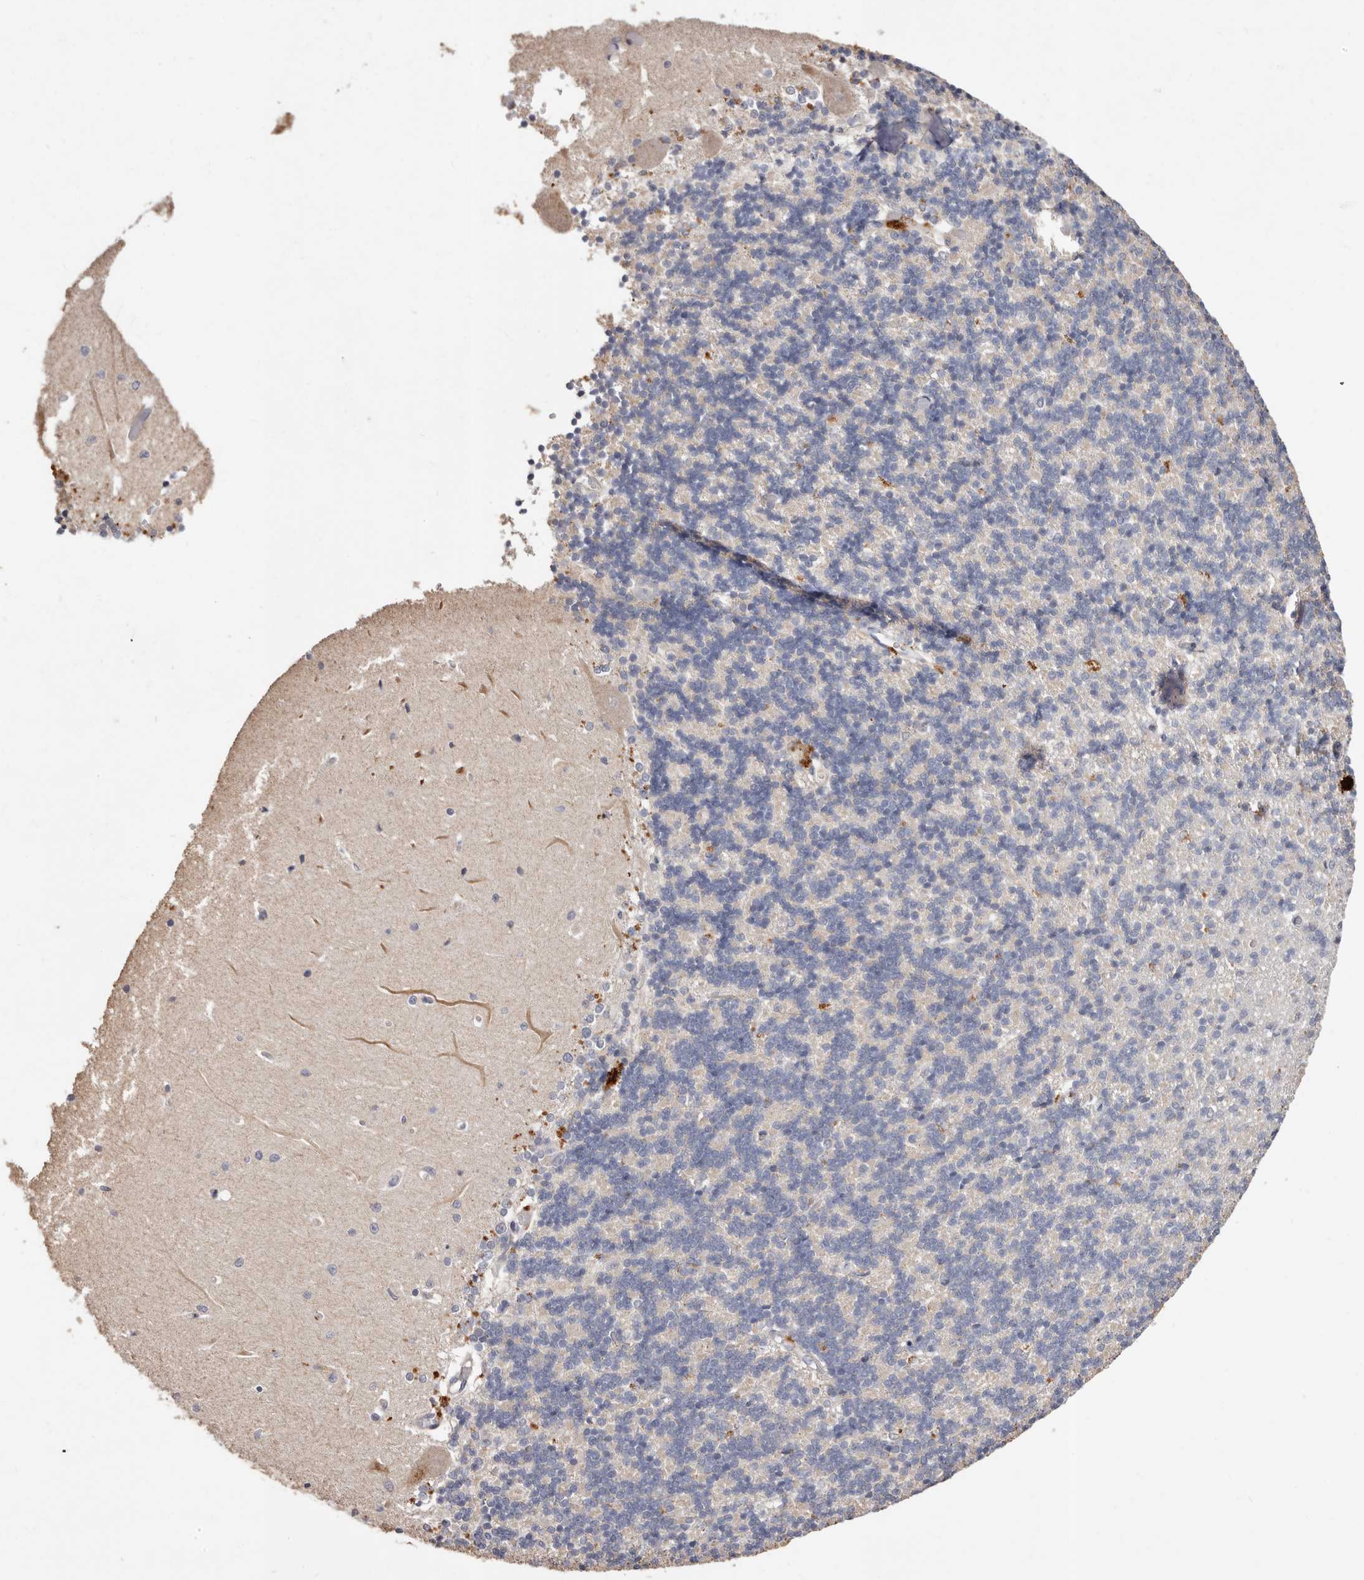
{"staining": {"intensity": "negative", "quantity": "none", "location": "none"}, "tissue": "cerebellum", "cell_type": "Cells in granular layer", "image_type": "normal", "snomed": [{"axis": "morphology", "description": "Normal tissue, NOS"}, {"axis": "topography", "description": "Cerebellum"}], "caption": "The histopathology image demonstrates no significant expression in cells in granular layer of cerebellum.", "gene": "THBS3", "patient": {"sex": "male", "age": 37}}